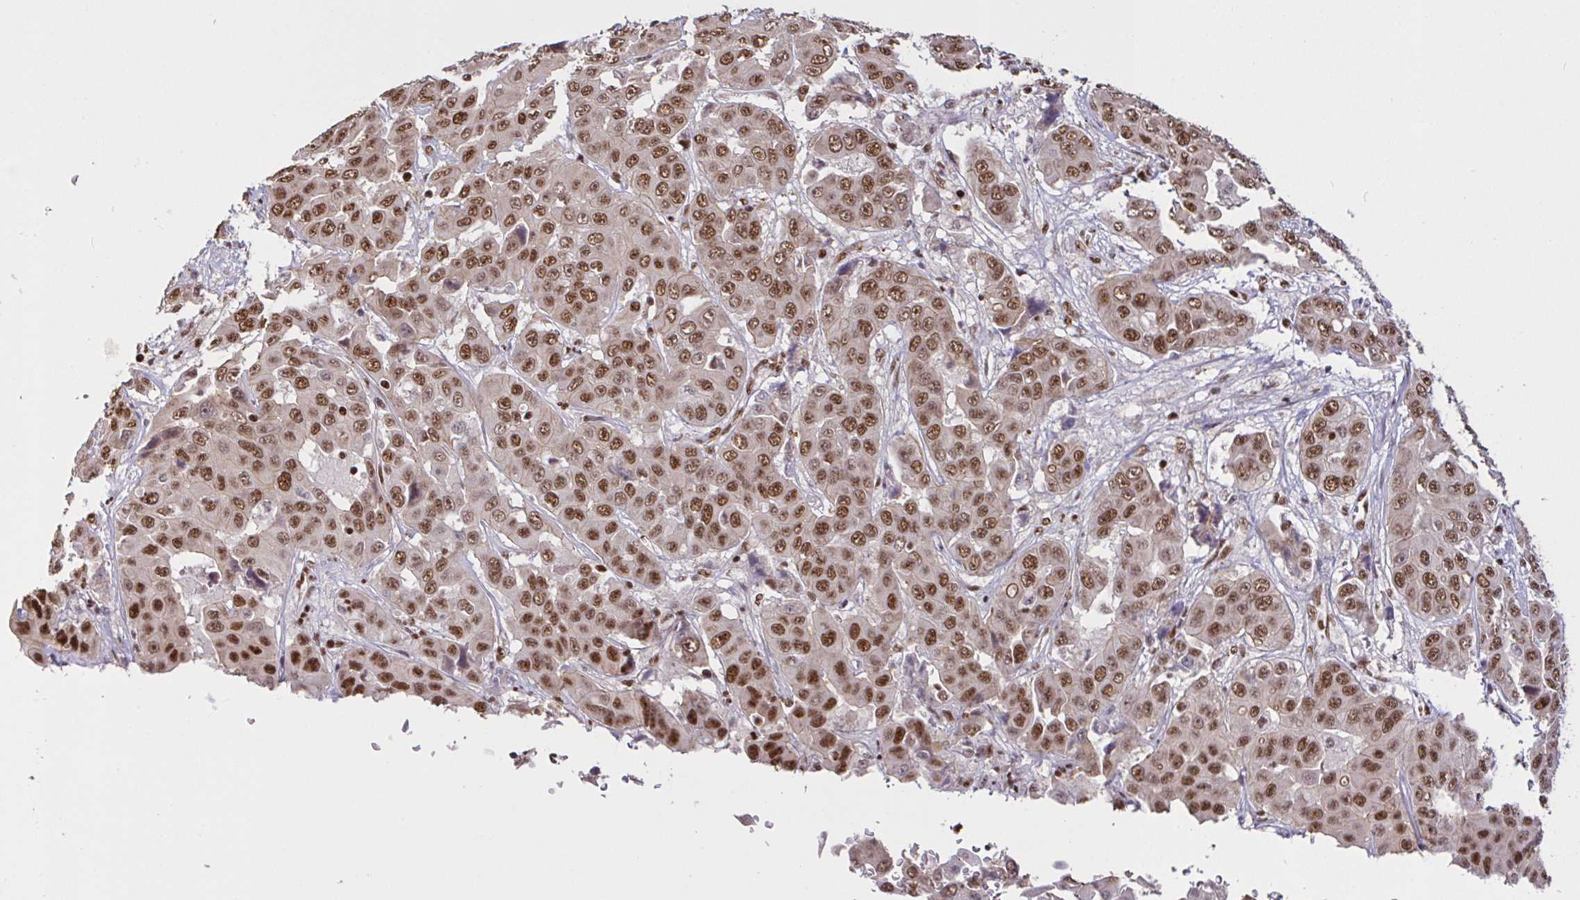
{"staining": {"intensity": "moderate", "quantity": ">75%", "location": "nuclear"}, "tissue": "liver cancer", "cell_type": "Tumor cells", "image_type": "cancer", "snomed": [{"axis": "morphology", "description": "Cholangiocarcinoma"}, {"axis": "topography", "description": "Liver"}], "caption": "Immunohistochemical staining of human liver cancer (cholangiocarcinoma) demonstrates moderate nuclear protein expression in about >75% of tumor cells.", "gene": "SP3", "patient": {"sex": "female", "age": 52}}